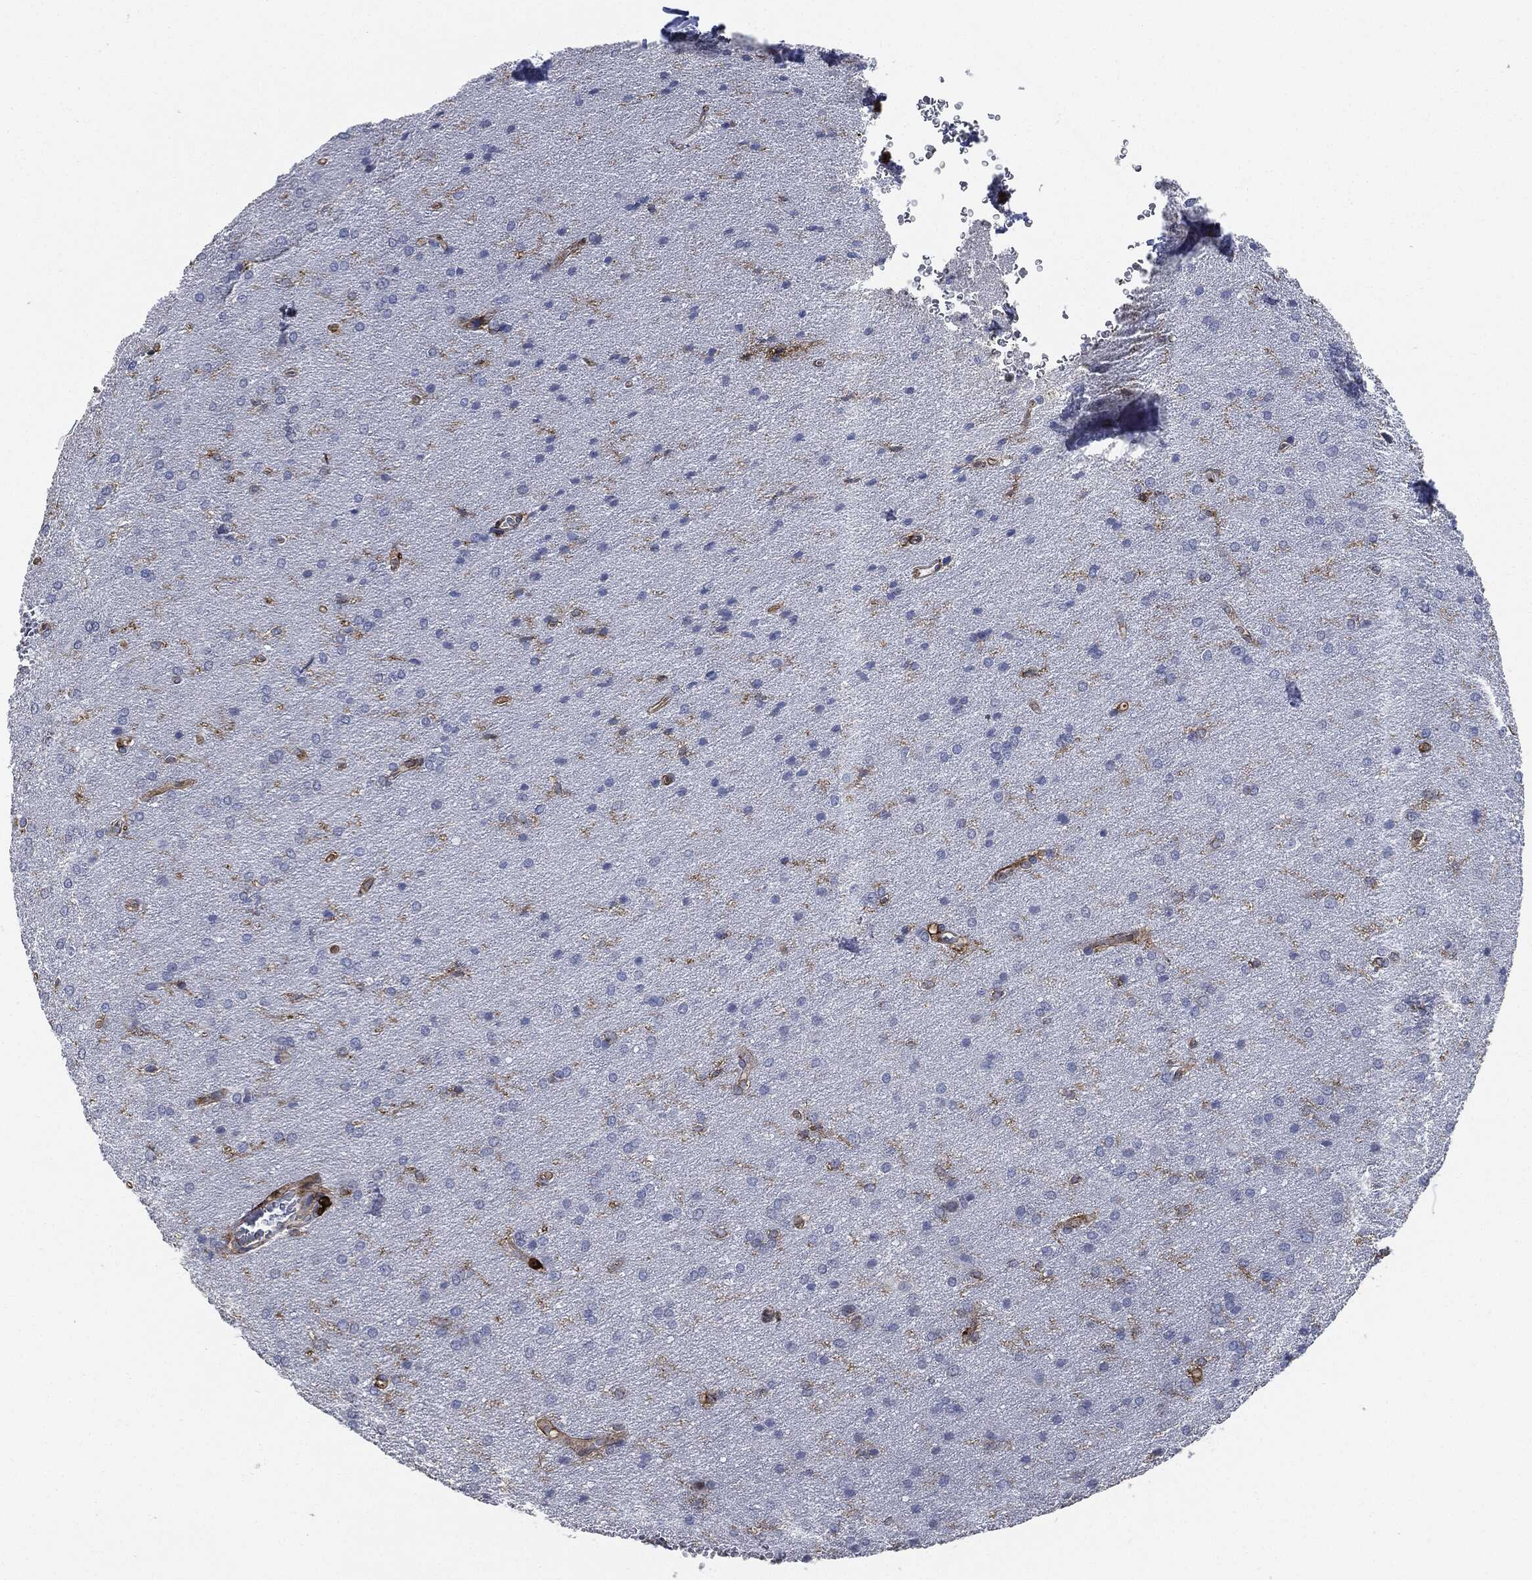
{"staining": {"intensity": "negative", "quantity": "none", "location": "none"}, "tissue": "glioma", "cell_type": "Tumor cells", "image_type": "cancer", "snomed": [{"axis": "morphology", "description": "Glioma, malignant, Low grade"}, {"axis": "topography", "description": "Brain"}], "caption": "Glioma was stained to show a protein in brown. There is no significant staining in tumor cells.", "gene": "PTPRC", "patient": {"sex": "female", "age": 32}}